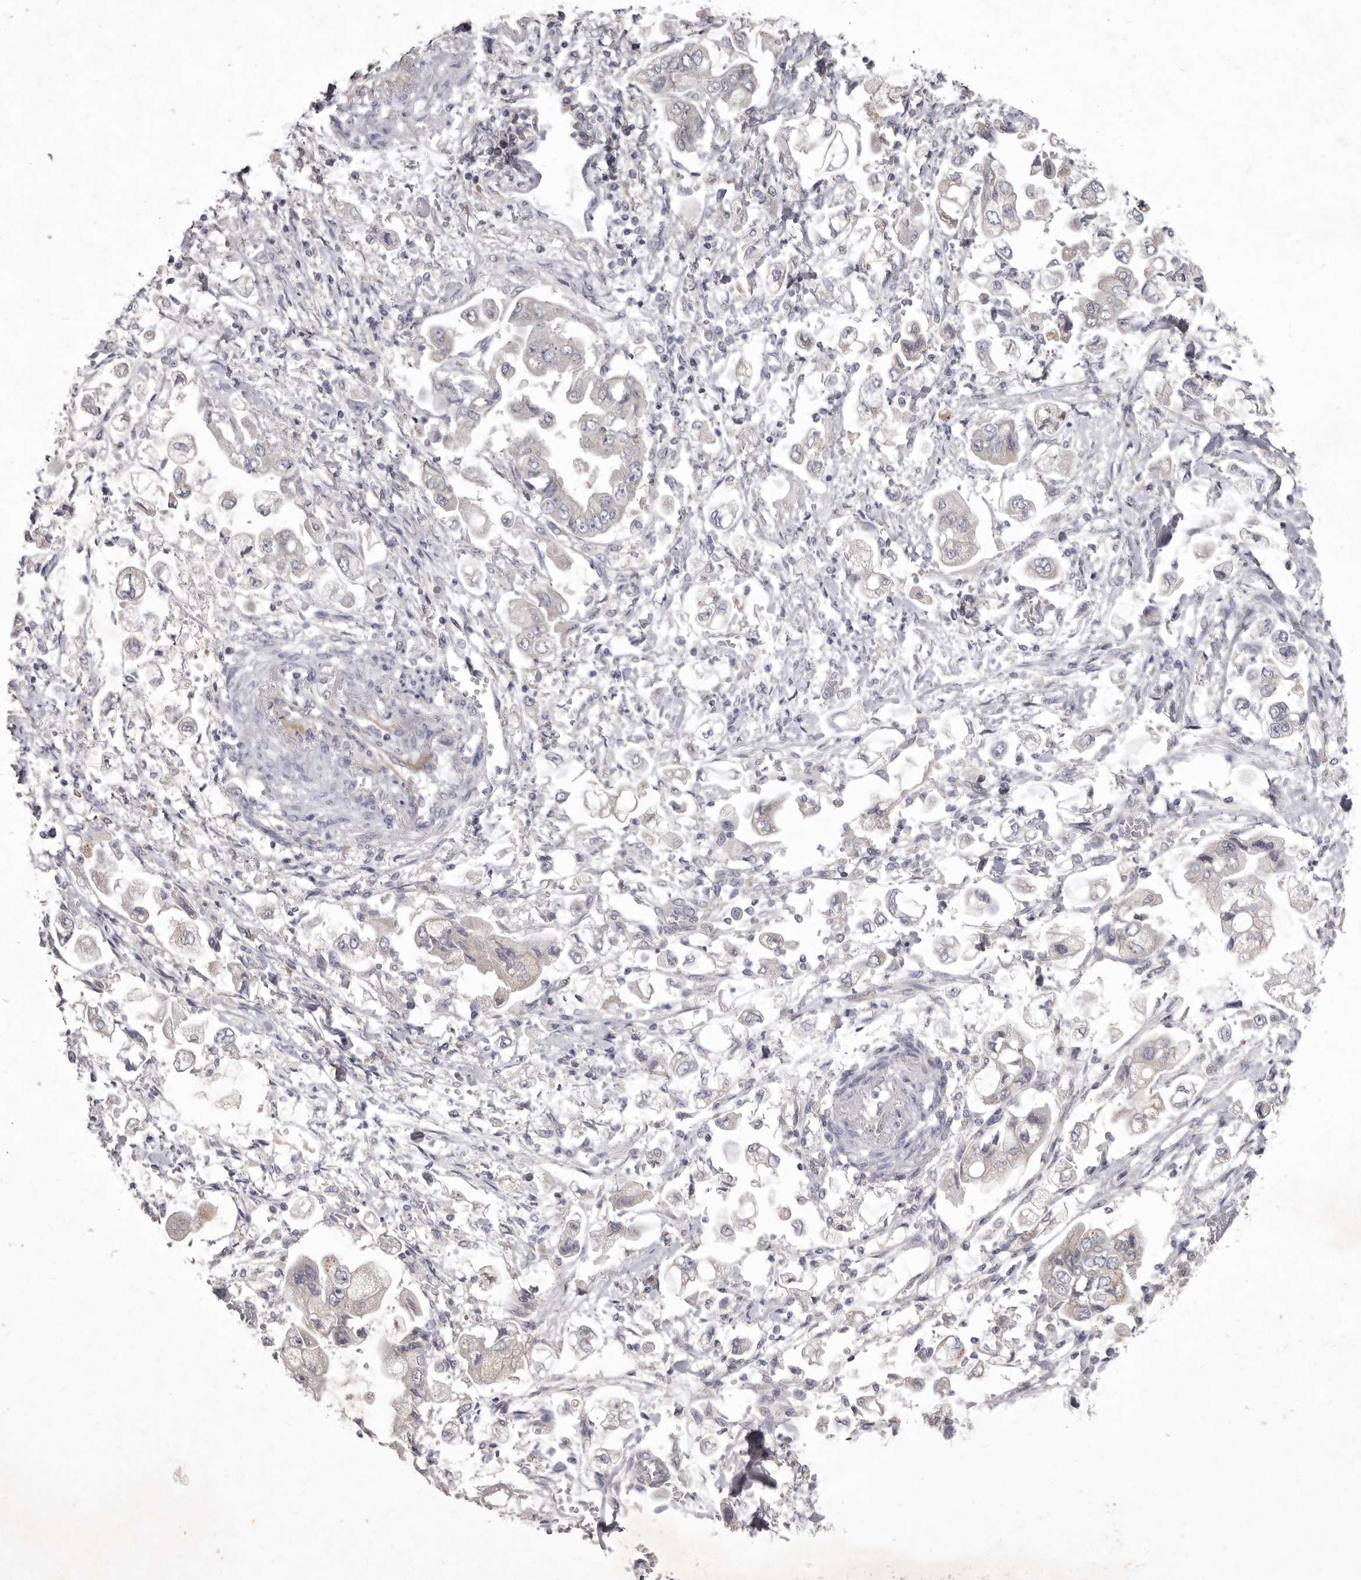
{"staining": {"intensity": "negative", "quantity": "none", "location": "none"}, "tissue": "stomach cancer", "cell_type": "Tumor cells", "image_type": "cancer", "snomed": [{"axis": "morphology", "description": "Adenocarcinoma, NOS"}, {"axis": "topography", "description": "Stomach"}], "caption": "This is a image of immunohistochemistry staining of stomach cancer, which shows no expression in tumor cells.", "gene": "P2RX6", "patient": {"sex": "male", "age": 62}}